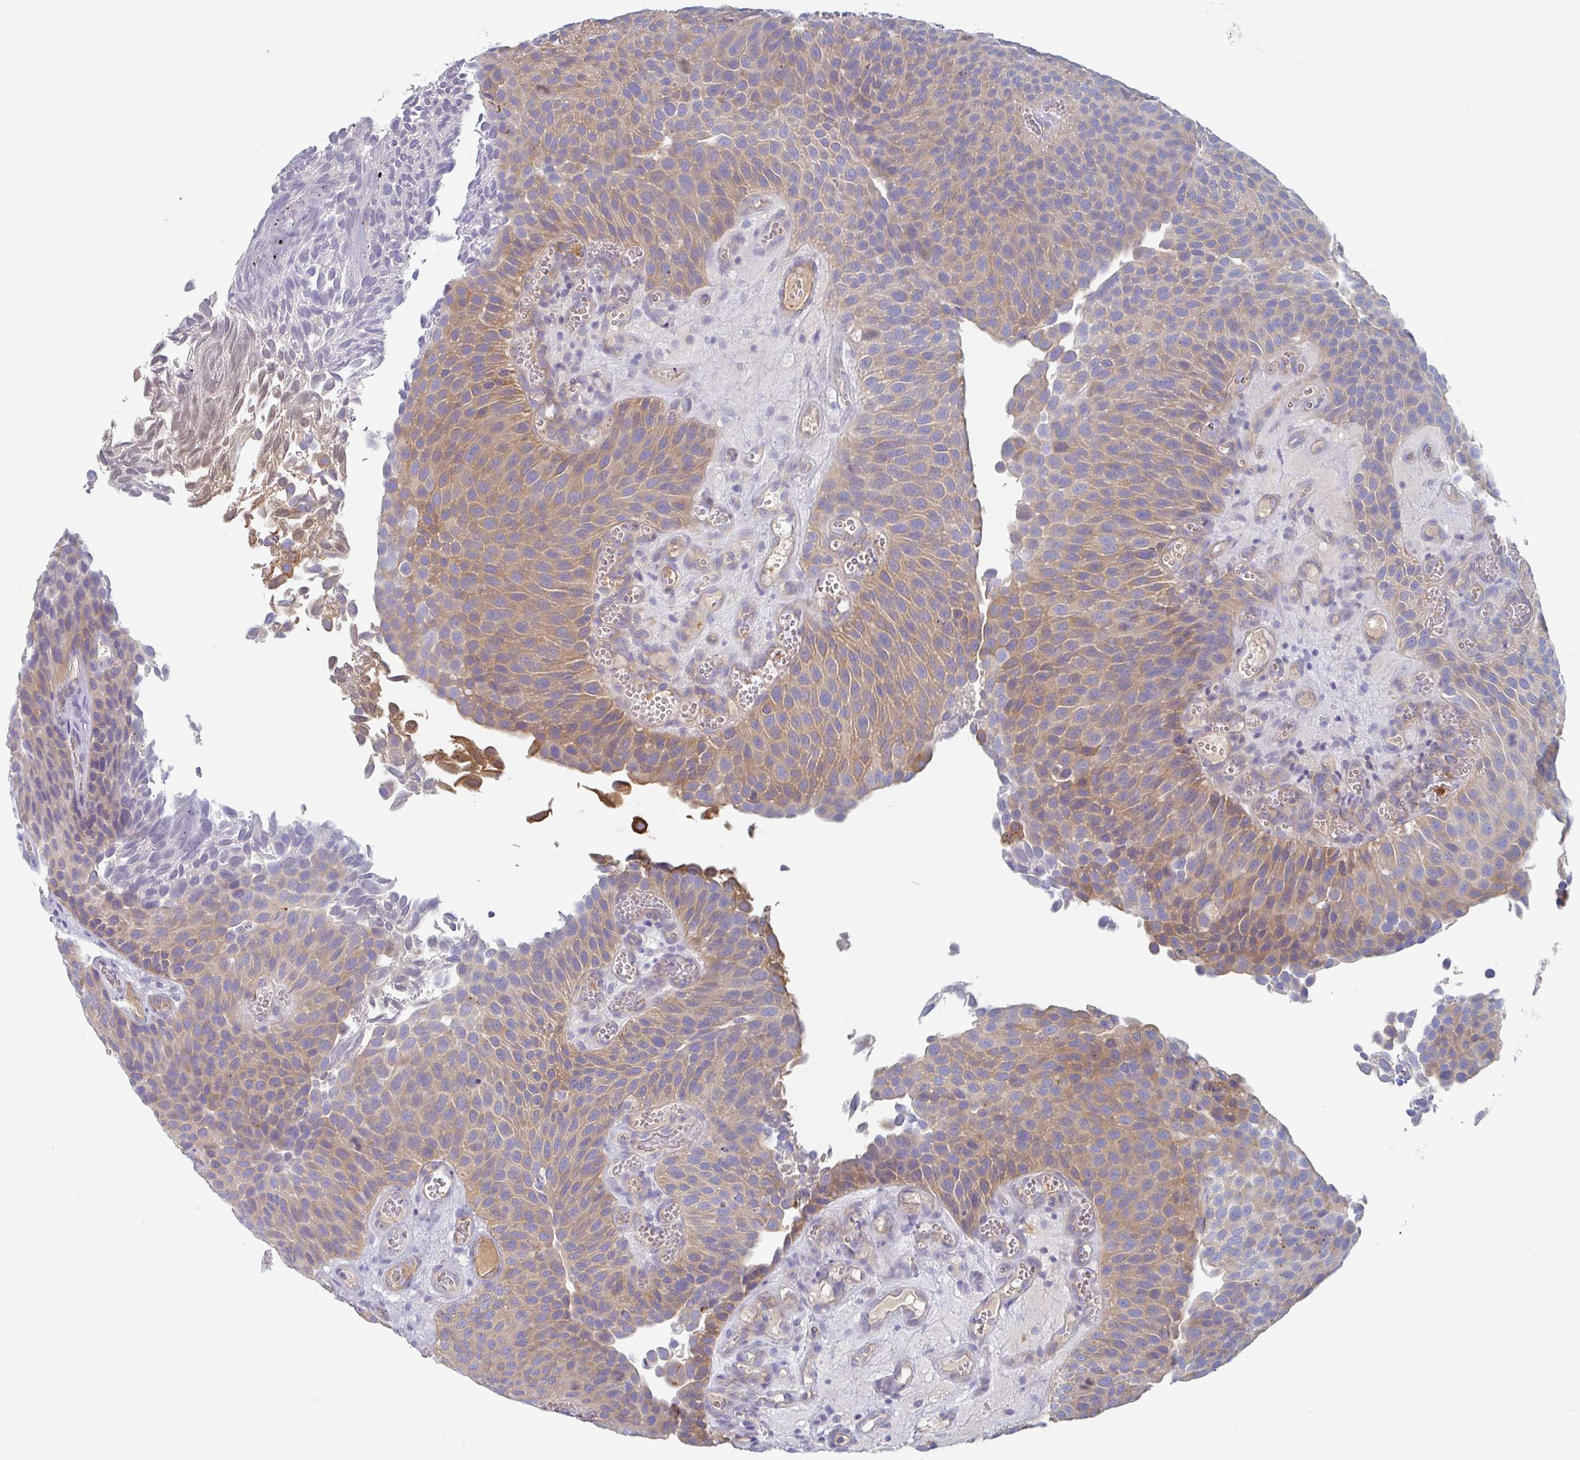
{"staining": {"intensity": "moderate", "quantity": "25%-75%", "location": "cytoplasmic/membranous"}, "tissue": "urothelial cancer", "cell_type": "Tumor cells", "image_type": "cancer", "snomed": [{"axis": "morphology", "description": "Urothelial carcinoma, Low grade"}, {"axis": "topography", "description": "Urinary bladder"}], "caption": "A brown stain shows moderate cytoplasmic/membranous expression of a protein in urothelial cancer tumor cells. (DAB = brown stain, brightfield microscopy at high magnification).", "gene": "AMPD2", "patient": {"sex": "male", "age": 89}}